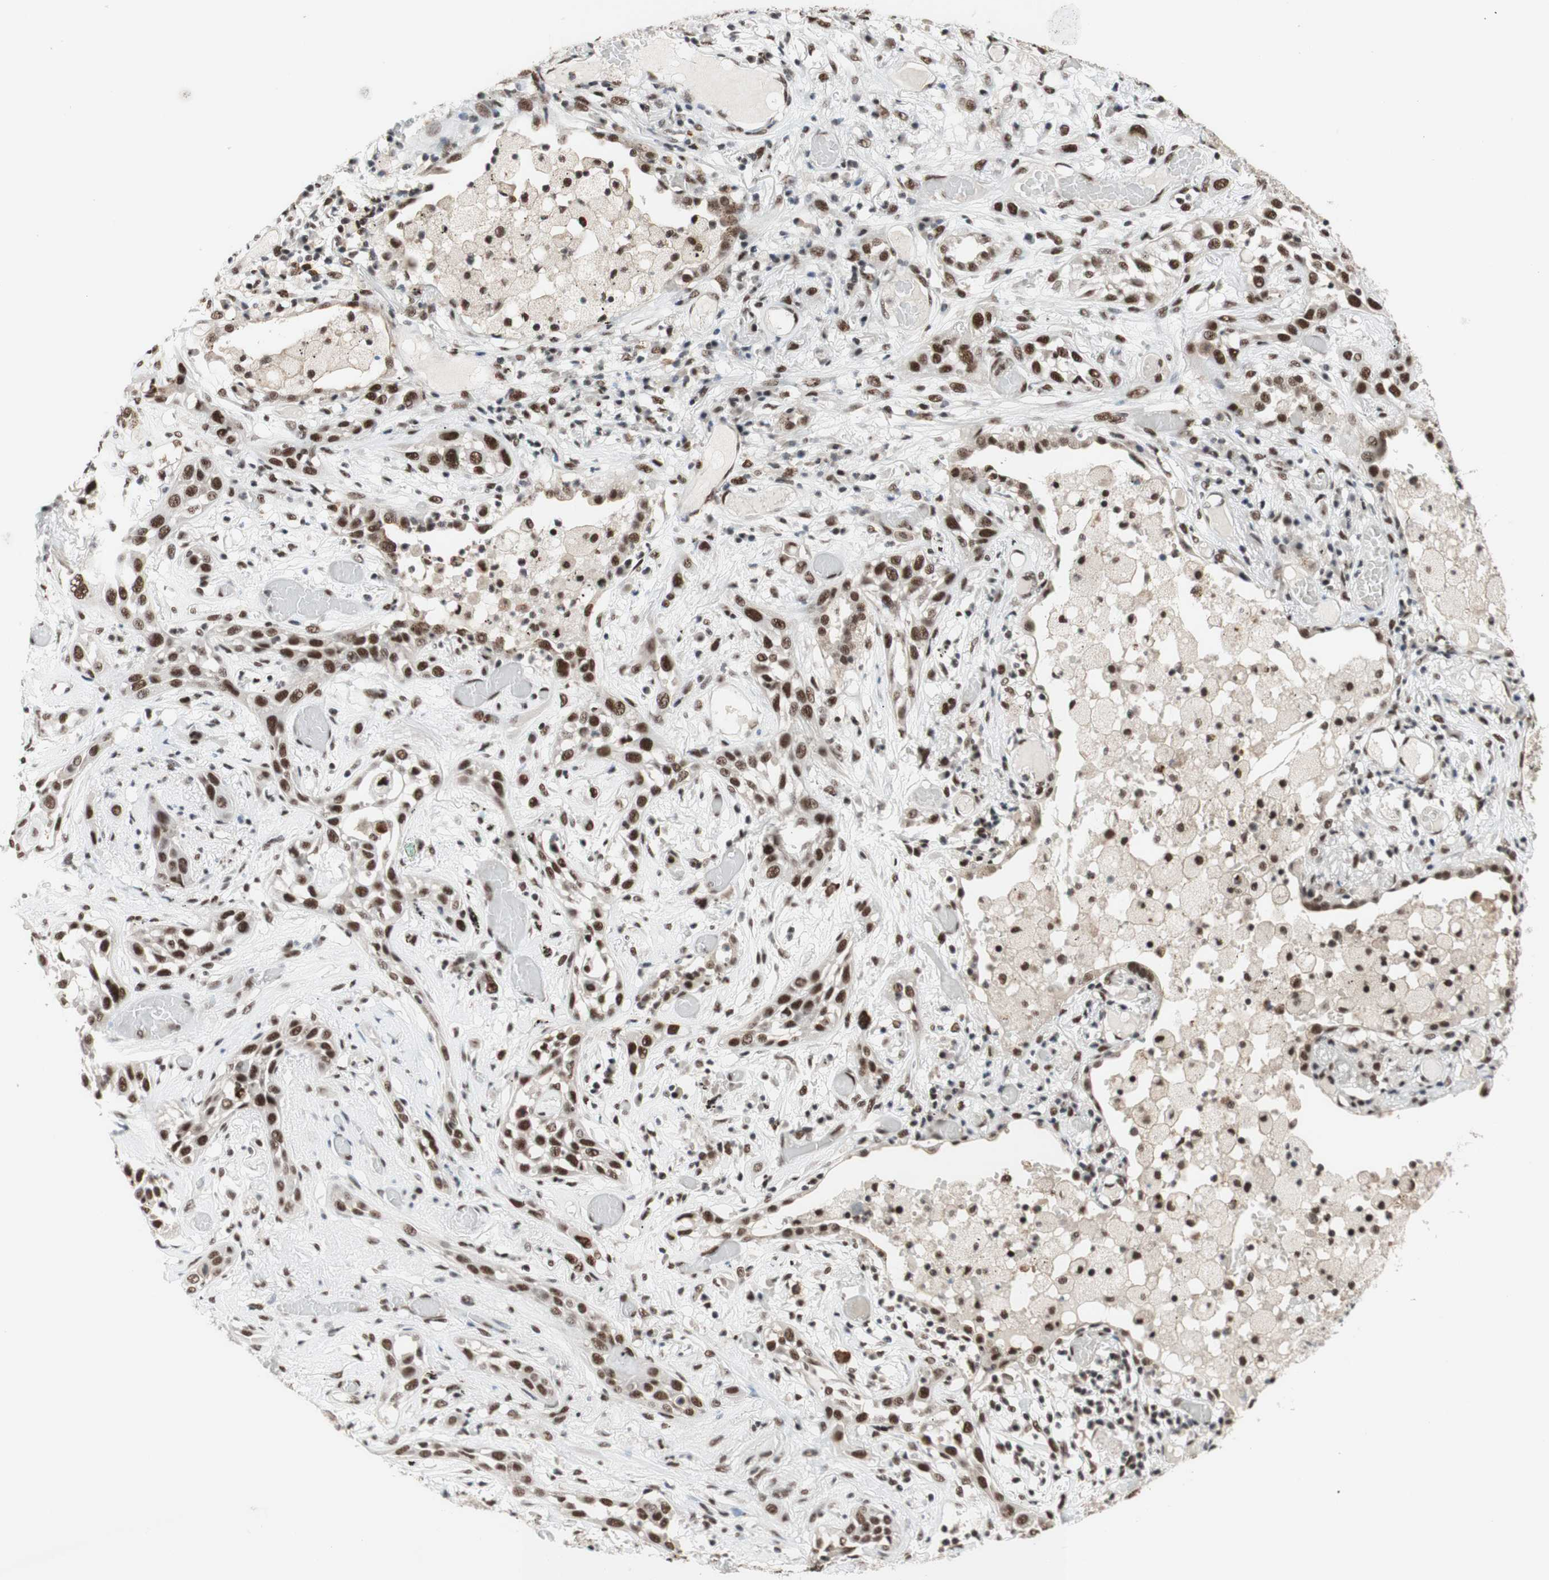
{"staining": {"intensity": "strong", "quantity": ">75%", "location": "nuclear"}, "tissue": "lung cancer", "cell_type": "Tumor cells", "image_type": "cancer", "snomed": [{"axis": "morphology", "description": "Squamous cell carcinoma, NOS"}, {"axis": "topography", "description": "Lung"}], "caption": "Human lung cancer stained with a brown dye displays strong nuclear positive positivity in about >75% of tumor cells.", "gene": "PRPF19", "patient": {"sex": "male", "age": 71}}